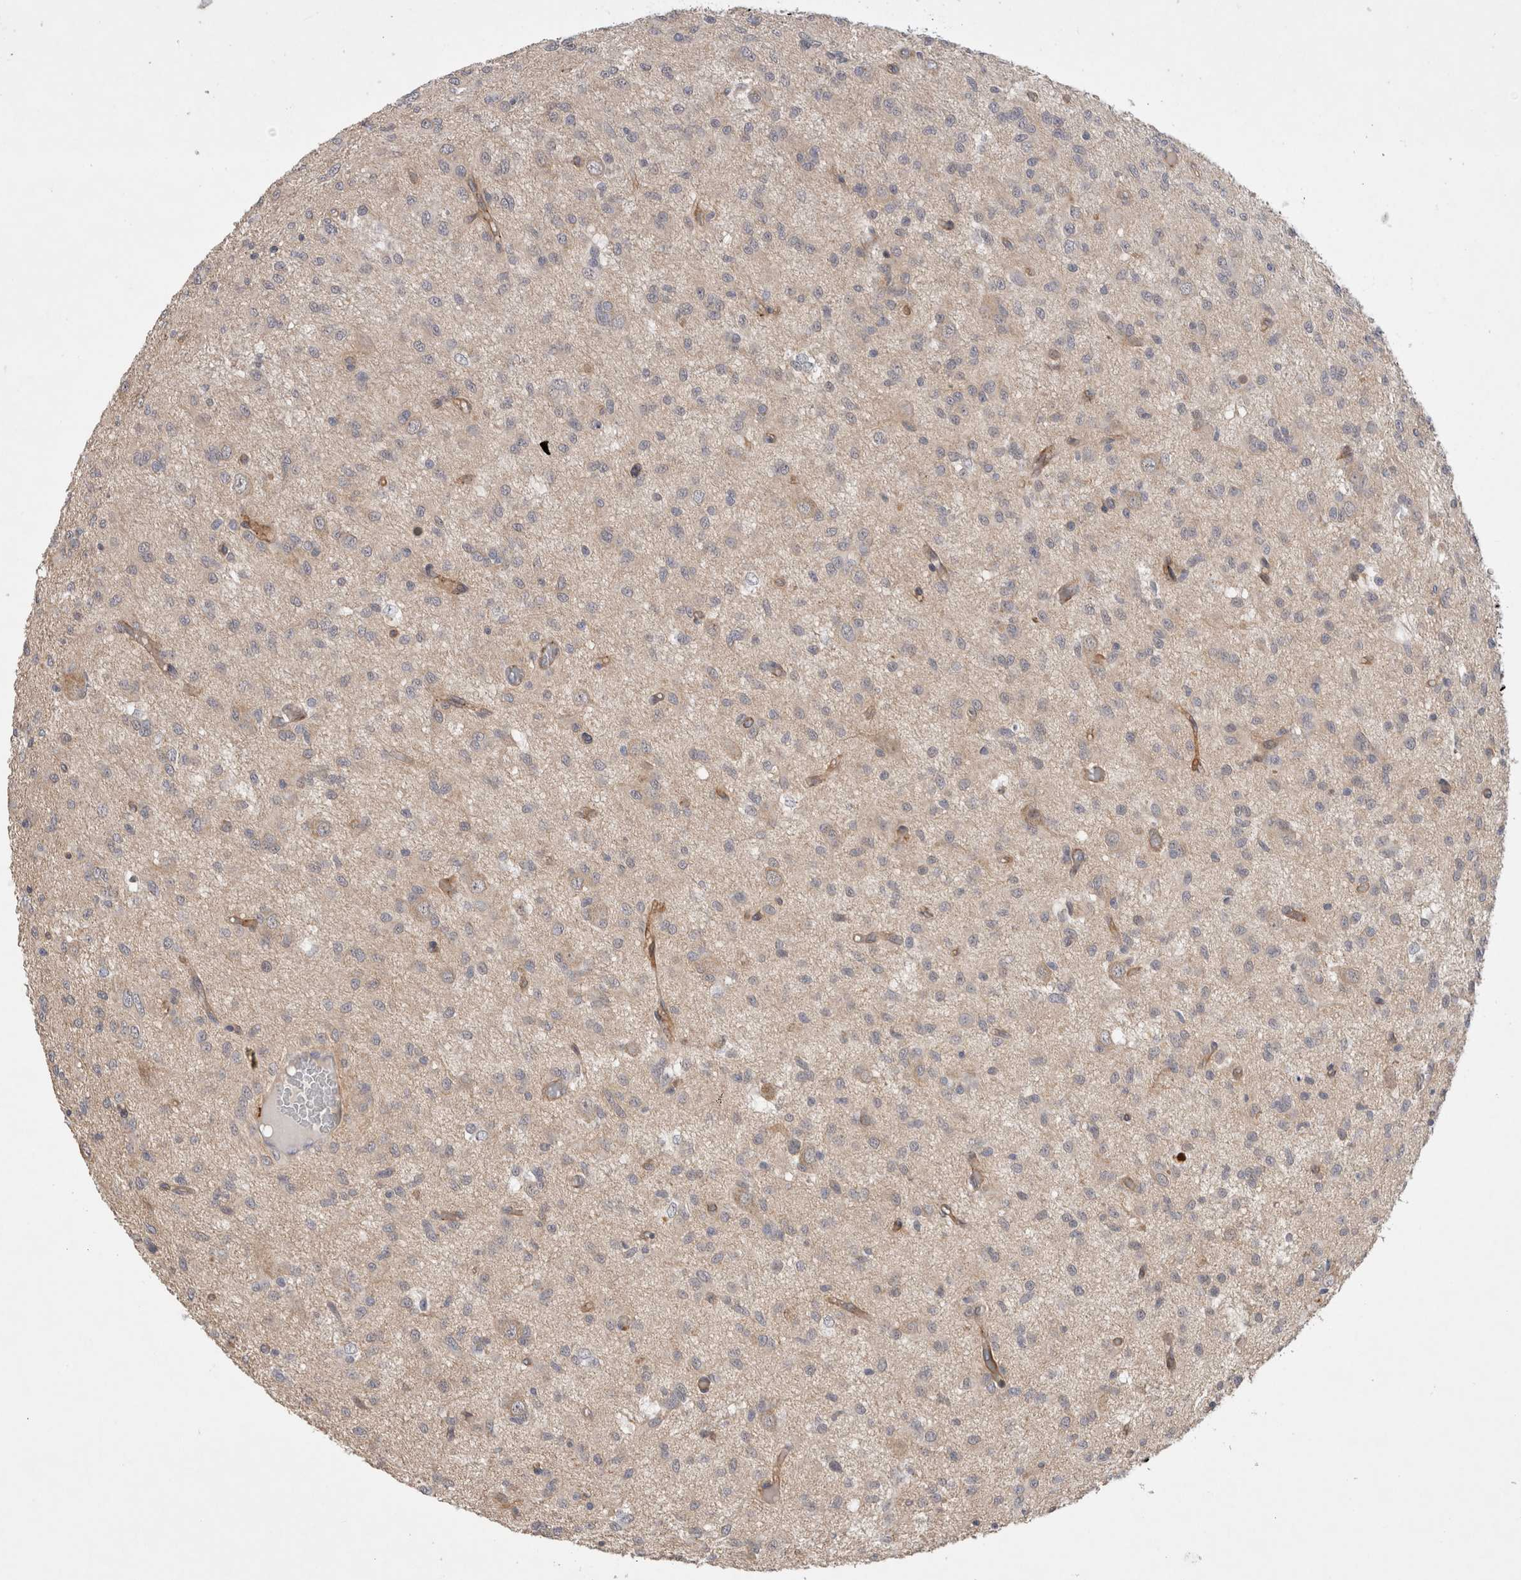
{"staining": {"intensity": "weak", "quantity": "<25%", "location": "cytoplasmic/membranous"}, "tissue": "glioma", "cell_type": "Tumor cells", "image_type": "cancer", "snomed": [{"axis": "morphology", "description": "Glioma, malignant, High grade"}, {"axis": "topography", "description": "Brain"}], "caption": "This is a image of IHC staining of malignant glioma (high-grade), which shows no staining in tumor cells.", "gene": "CERS3", "patient": {"sex": "female", "age": 59}}